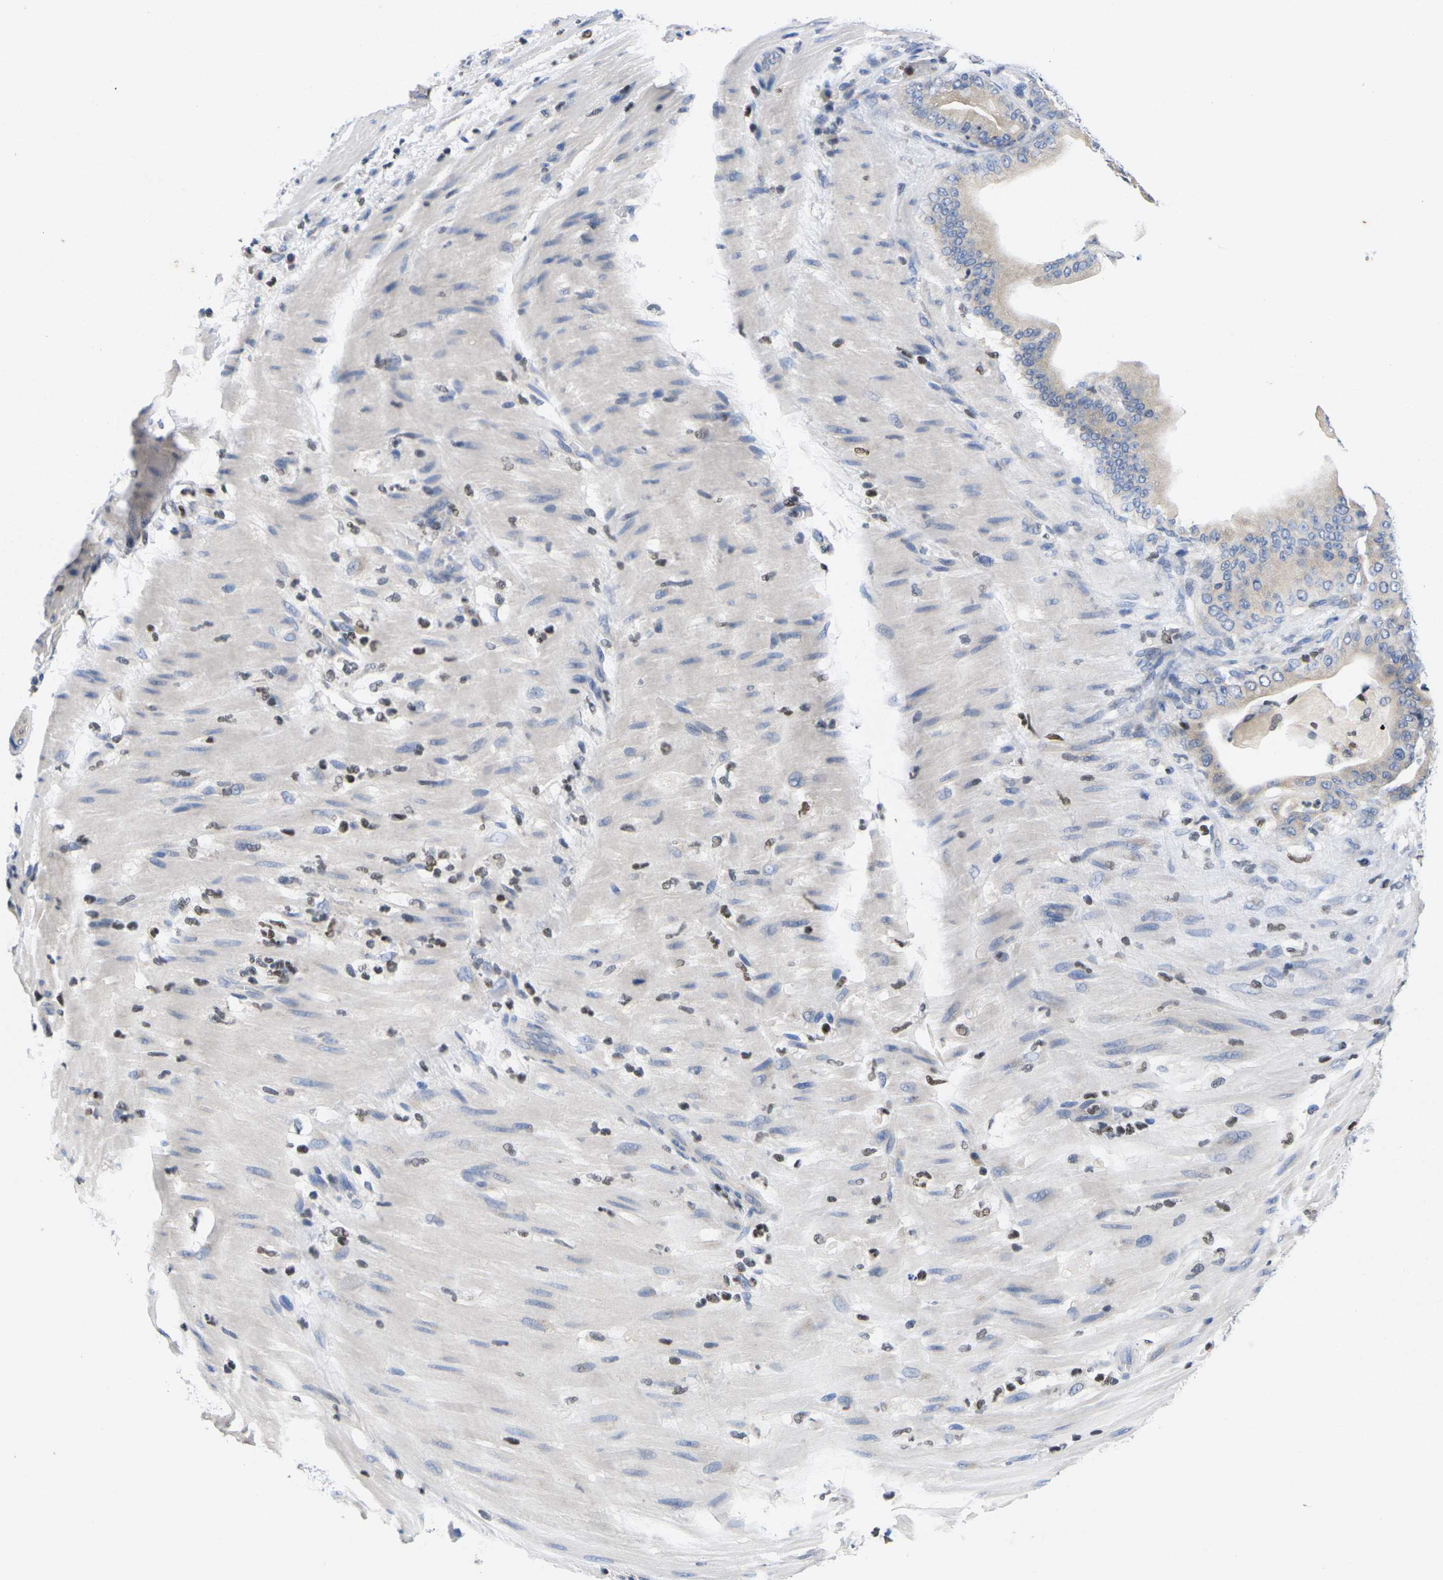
{"staining": {"intensity": "weak", "quantity": ">75%", "location": "cytoplasmic/membranous"}, "tissue": "pancreatic cancer", "cell_type": "Tumor cells", "image_type": "cancer", "snomed": [{"axis": "morphology", "description": "Adenocarcinoma, NOS"}, {"axis": "topography", "description": "Pancreas"}], "caption": "Immunohistochemical staining of pancreatic cancer shows weak cytoplasmic/membranous protein expression in about >75% of tumor cells.", "gene": "IKZF1", "patient": {"sex": "male", "age": 63}}